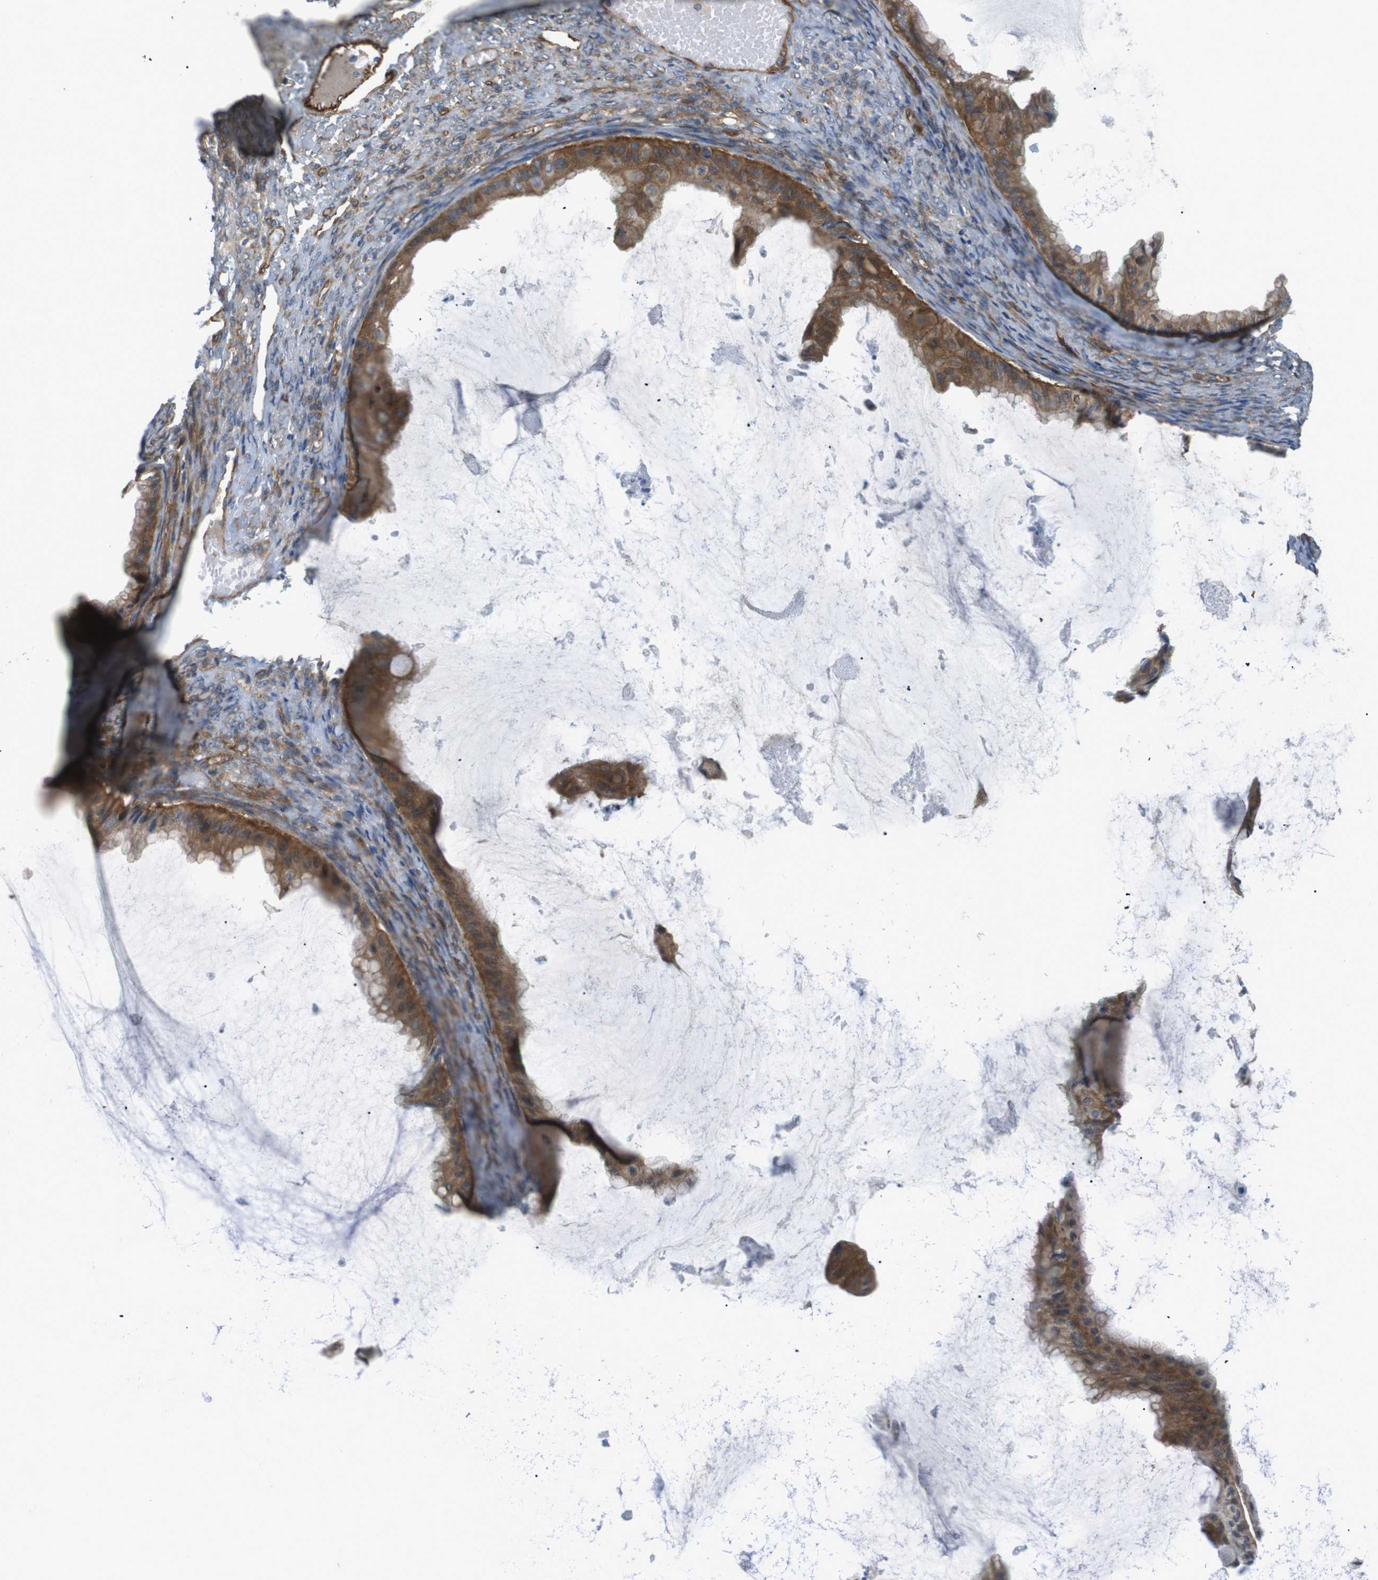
{"staining": {"intensity": "moderate", "quantity": ">75%", "location": "cytoplasmic/membranous"}, "tissue": "ovarian cancer", "cell_type": "Tumor cells", "image_type": "cancer", "snomed": [{"axis": "morphology", "description": "Cystadenocarcinoma, mucinous, NOS"}, {"axis": "topography", "description": "Ovary"}], "caption": "Human mucinous cystadenocarcinoma (ovarian) stained for a protein (brown) reveals moderate cytoplasmic/membranous positive staining in approximately >75% of tumor cells.", "gene": "TSC1", "patient": {"sex": "female", "age": 61}}